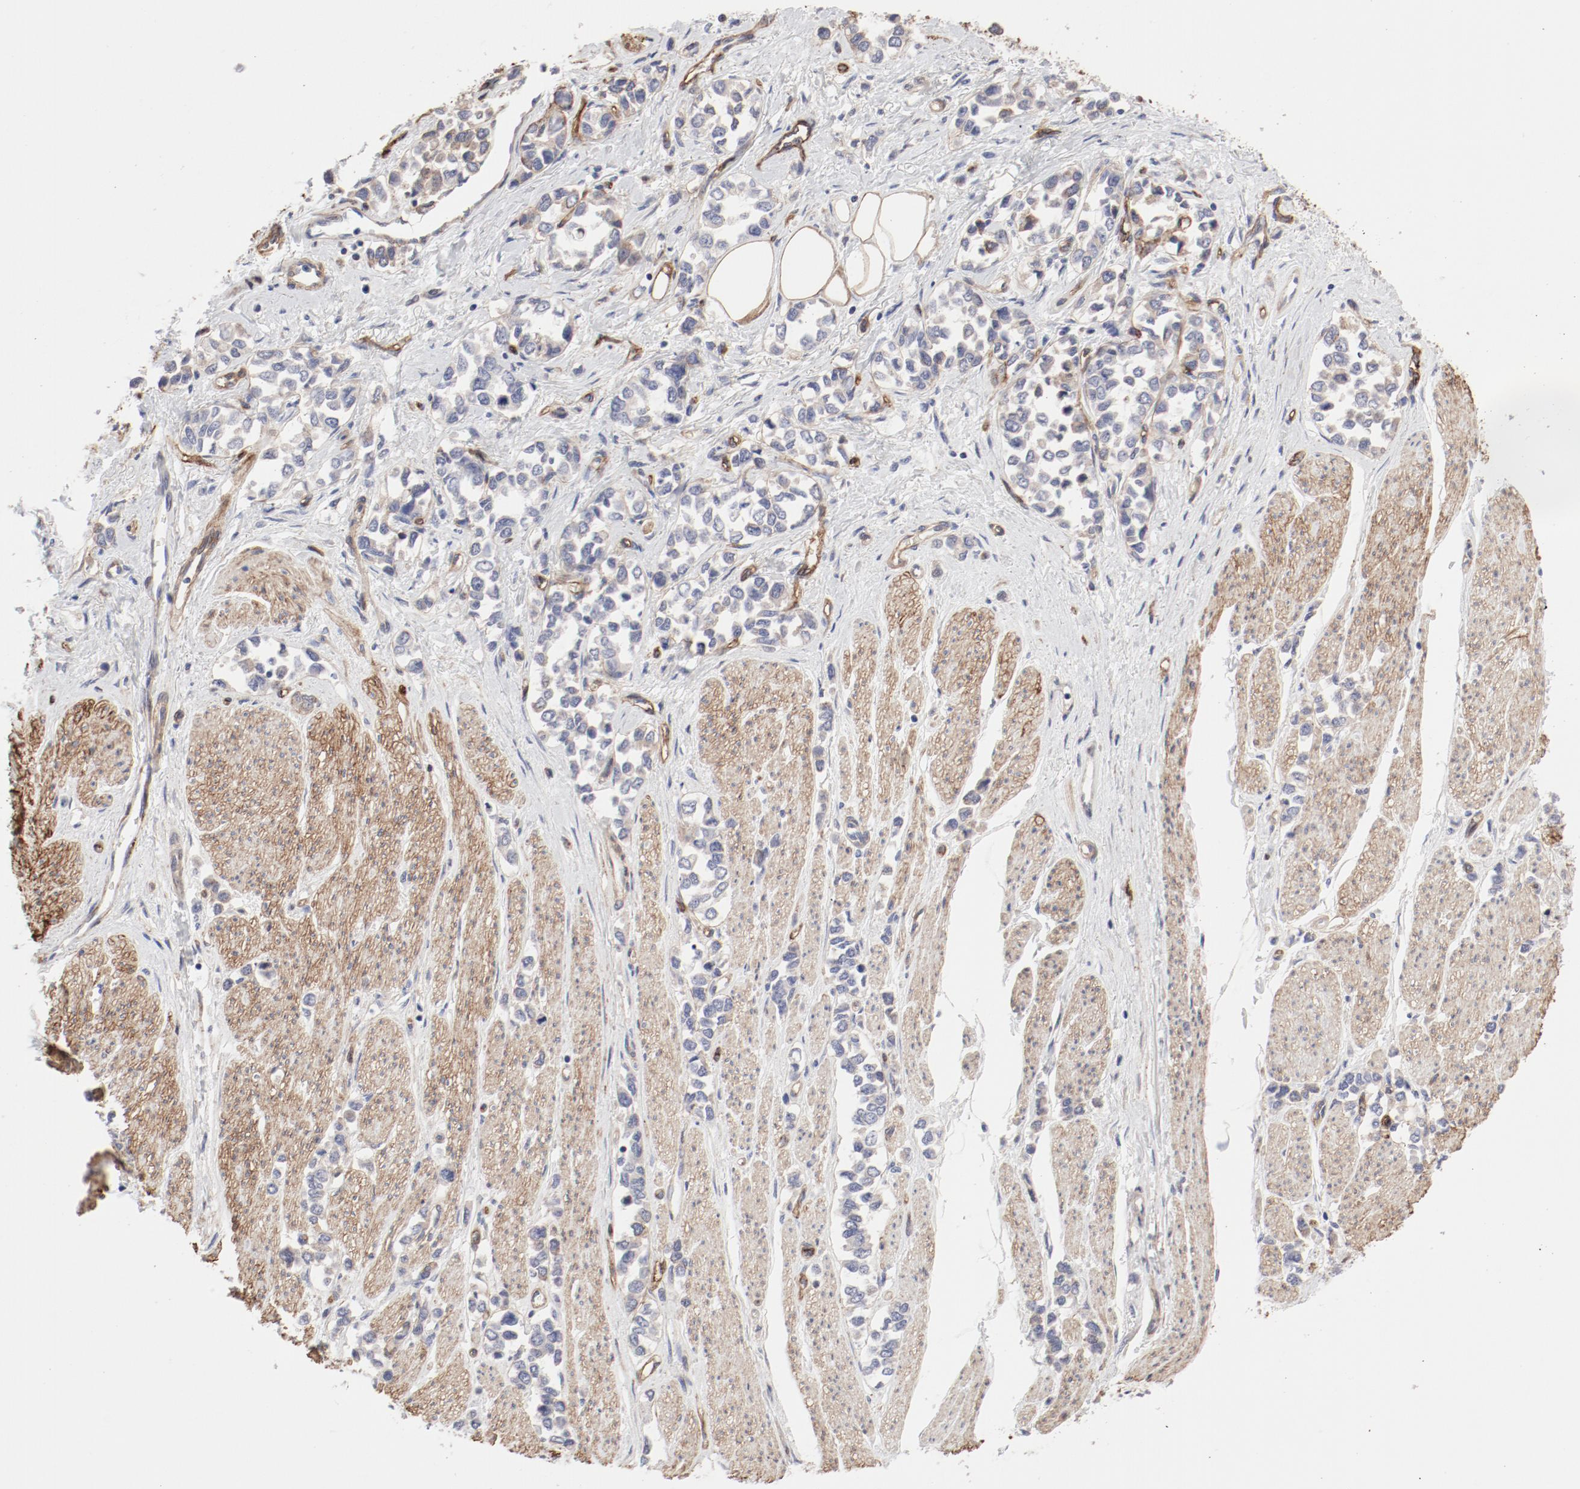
{"staining": {"intensity": "negative", "quantity": "none", "location": "none"}, "tissue": "stomach cancer", "cell_type": "Tumor cells", "image_type": "cancer", "snomed": [{"axis": "morphology", "description": "Adenocarcinoma, NOS"}, {"axis": "topography", "description": "Stomach, upper"}], "caption": "A histopathology image of human stomach adenocarcinoma is negative for staining in tumor cells.", "gene": "MAGED4", "patient": {"sex": "male", "age": 76}}